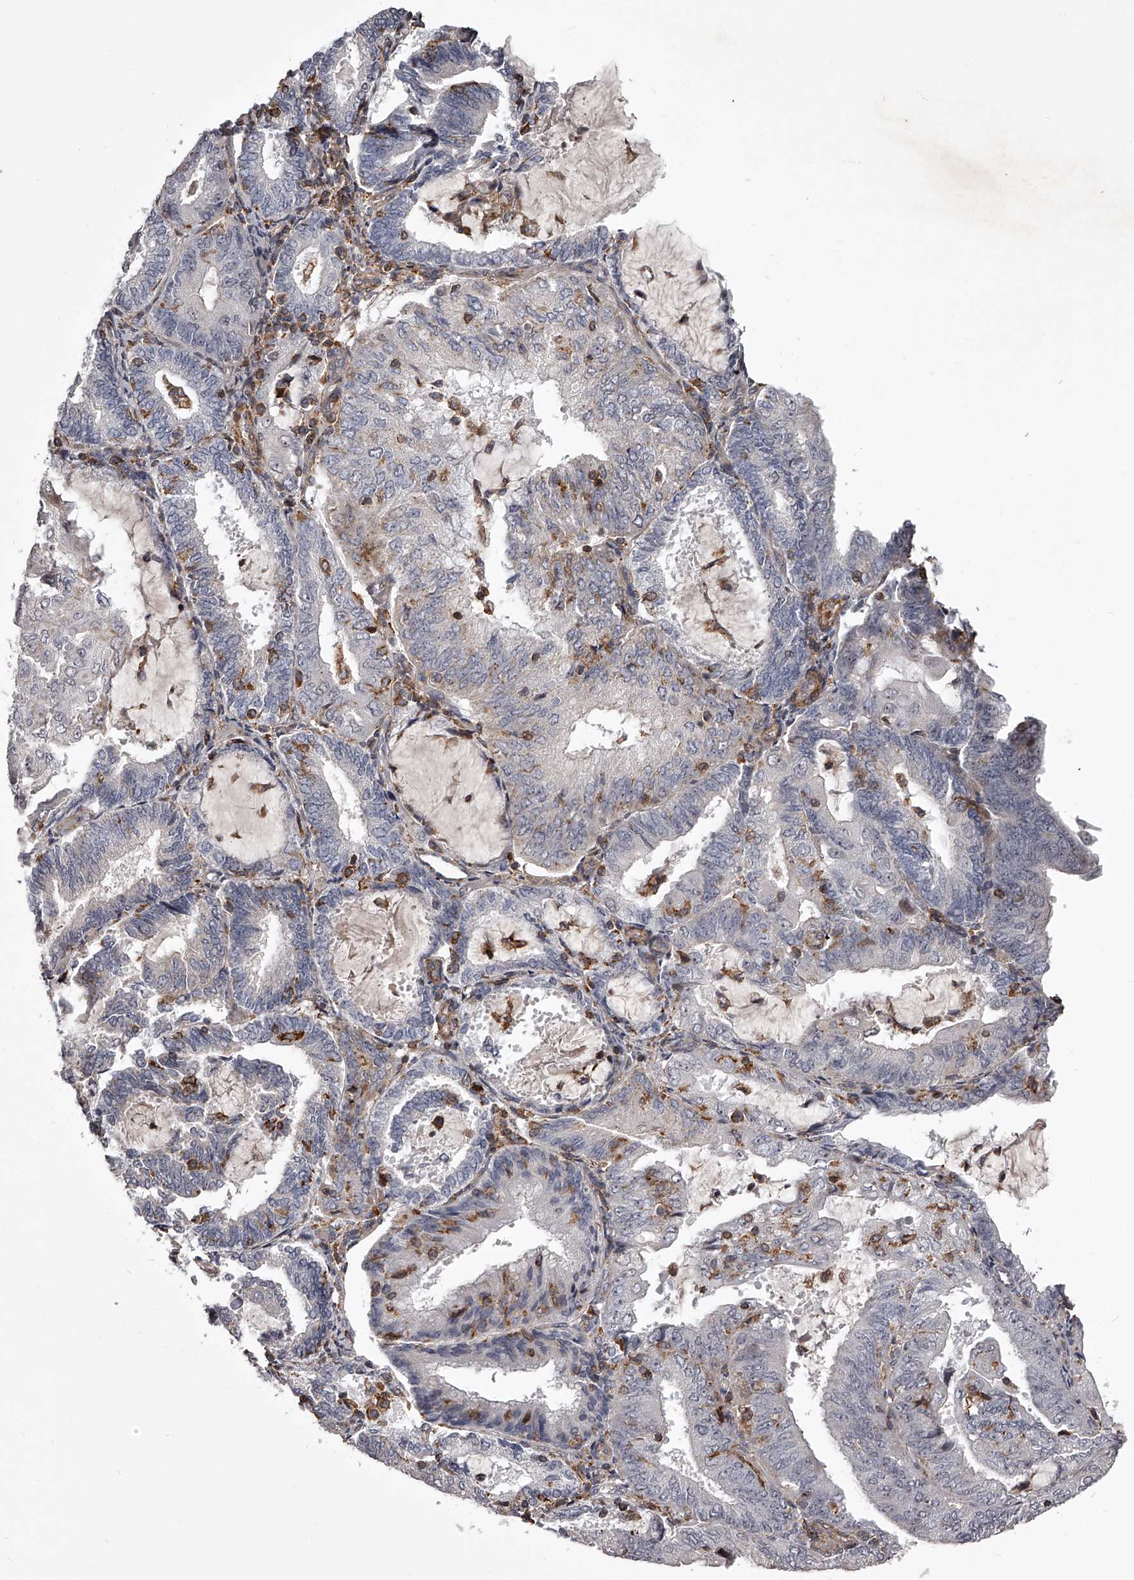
{"staining": {"intensity": "negative", "quantity": "none", "location": "none"}, "tissue": "endometrial cancer", "cell_type": "Tumor cells", "image_type": "cancer", "snomed": [{"axis": "morphology", "description": "Adenocarcinoma, NOS"}, {"axis": "topography", "description": "Endometrium"}], "caption": "This histopathology image is of endometrial cancer (adenocarcinoma) stained with immunohistochemistry to label a protein in brown with the nuclei are counter-stained blue. There is no staining in tumor cells. (Stains: DAB immunohistochemistry (IHC) with hematoxylin counter stain, Microscopy: brightfield microscopy at high magnification).", "gene": "RRP36", "patient": {"sex": "female", "age": 81}}